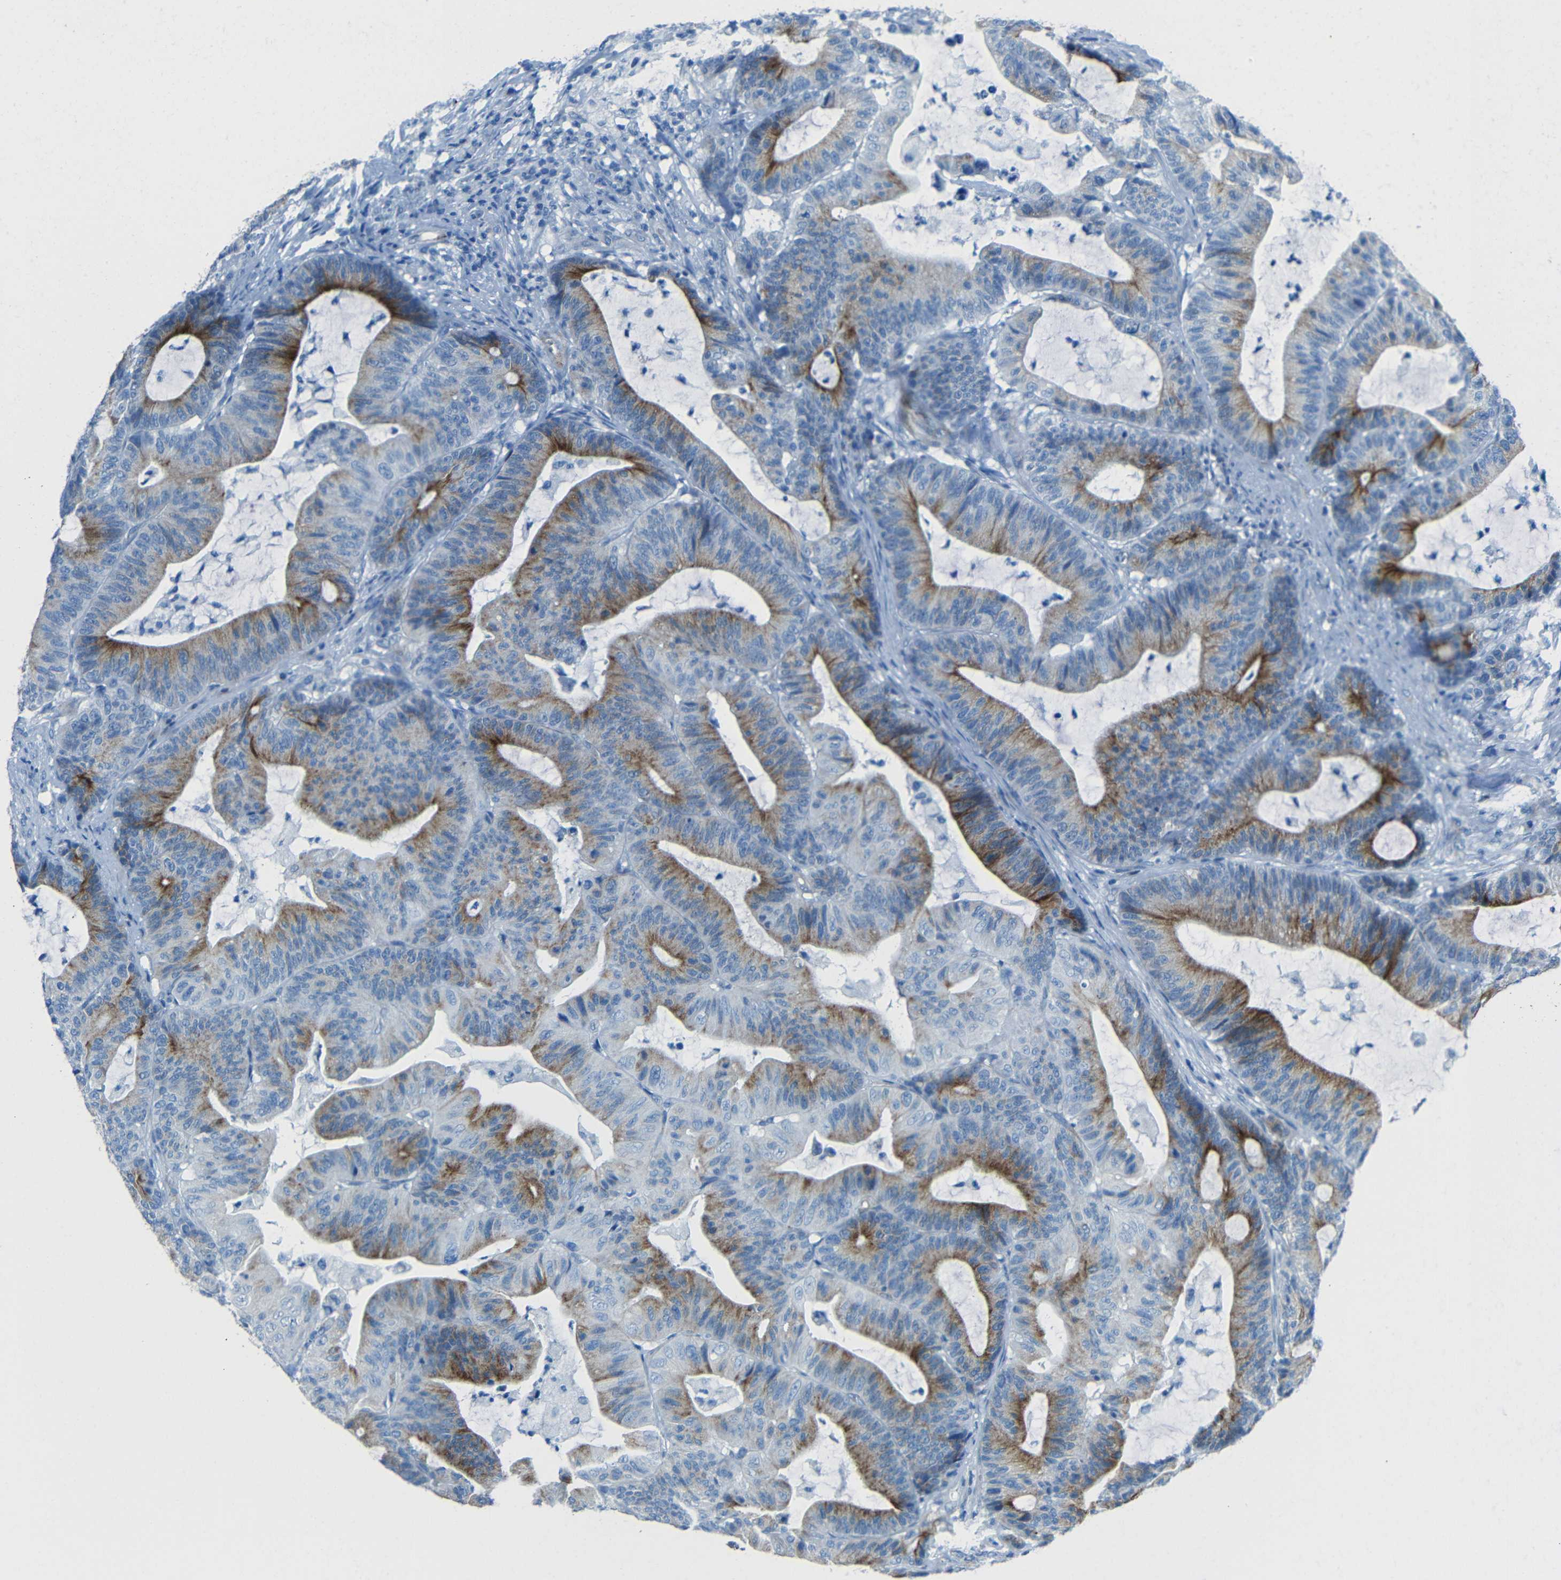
{"staining": {"intensity": "moderate", "quantity": ">75%", "location": "cytoplasmic/membranous"}, "tissue": "colorectal cancer", "cell_type": "Tumor cells", "image_type": "cancer", "snomed": [{"axis": "morphology", "description": "Adenocarcinoma, NOS"}, {"axis": "topography", "description": "Colon"}], "caption": "Colorectal cancer stained with a brown dye reveals moderate cytoplasmic/membranous positive expression in approximately >75% of tumor cells.", "gene": "TUBB4B", "patient": {"sex": "female", "age": 84}}